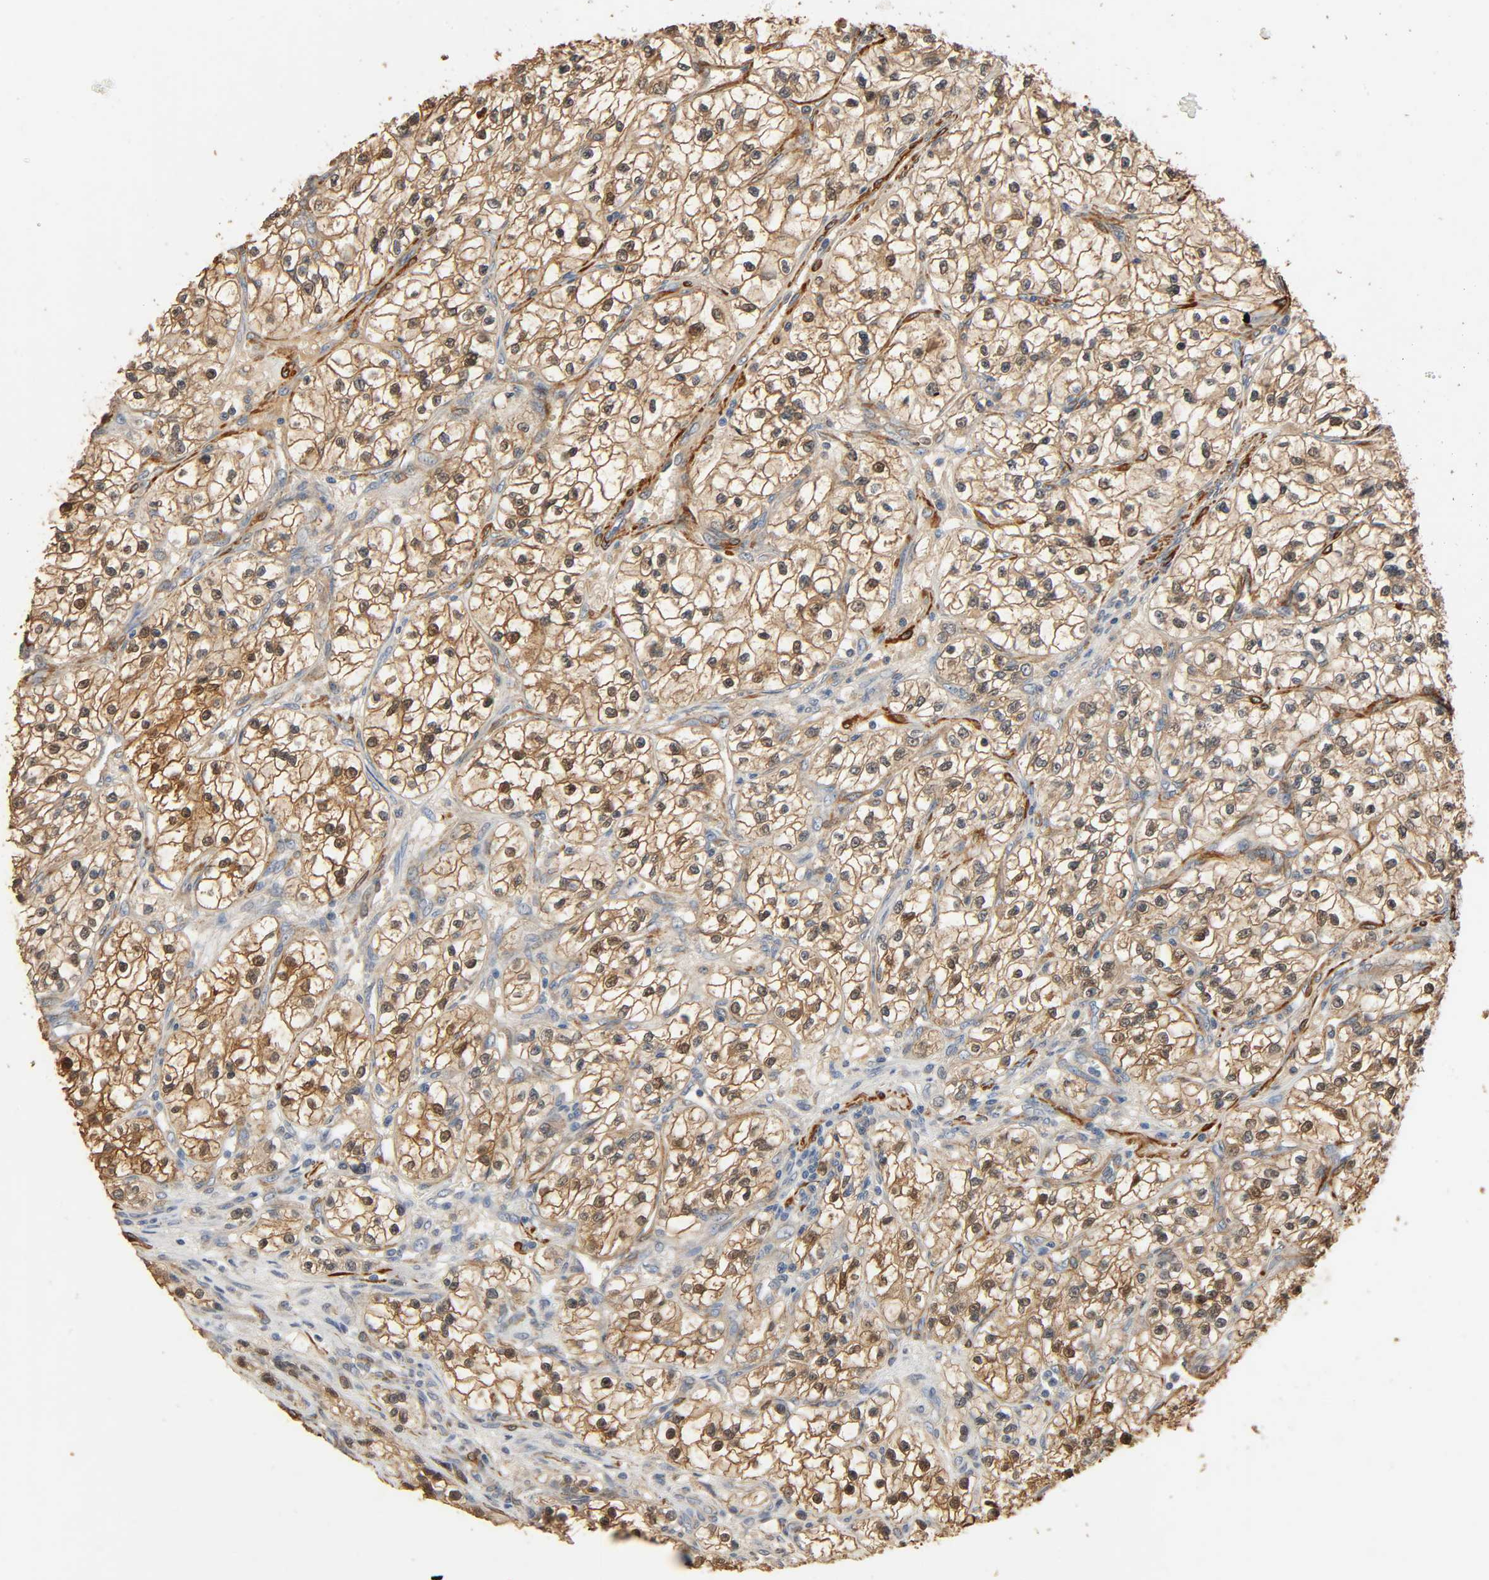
{"staining": {"intensity": "moderate", "quantity": ">75%", "location": "cytoplasmic/membranous,nuclear"}, "tissue": "renal cancer", "cell_type": "Tumor cells", "image_type": "cancer", "snomed": [{"axis": "morphology", "description": "Adenocarcinoma, NOS"}, {"axis": "topography", "description": "Kidney"}], "caption": "This is a micrograph of IHC staining of renal cancer (adenocarcinoma), which shows moderate staining in the cytoplasmic/membranous and nuclear of tumor cells.", "gene": "GSTA3", "patient": {"sex": "female", "age": 57}}